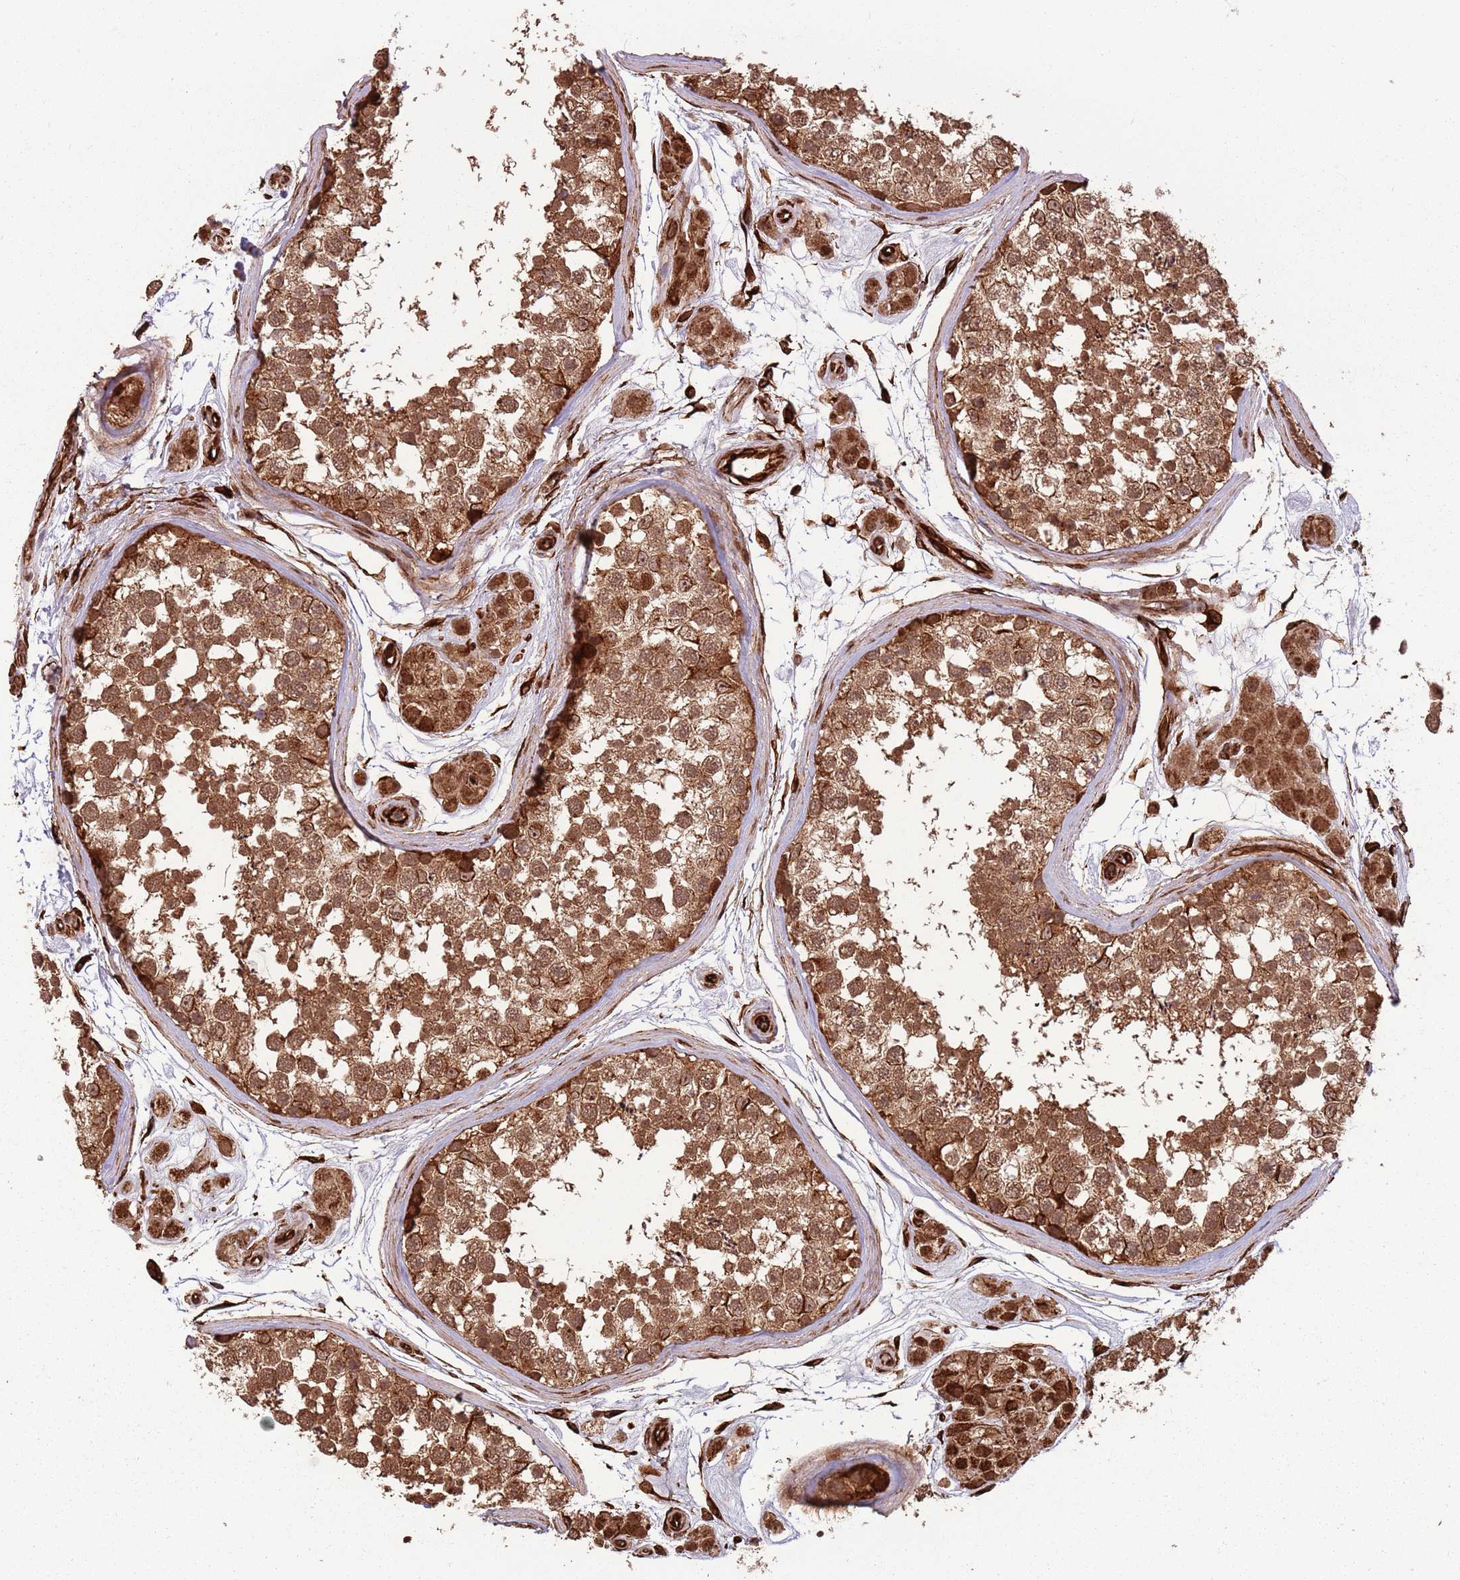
{"staining": {"intensity": "strong", "quantity": ">75%", "location": "cytoplasmic/membranous,nuclear"}, "tissue": "testis", "cell_type": "Cells in seminiferous ducts", "image_type": "normal", "snomed": [{"axis": "morphology", "description": "Normal tissue, NOS"}, {"axis": "topography", "description": "Testis"}], "caption": "Immunohistochemical staining of benign human testis reveals high levels of strong cytoplasmic/membranous,nuclear staining in about >75% of cells in seminiferous ducts. The staining is performed using DAB brown chromogen to label protein expression. The nuclei are counter-stained blue using hematoxylin.", "gene": "ADAMTS3", "patient": {"sex": "male", "age": 56}}